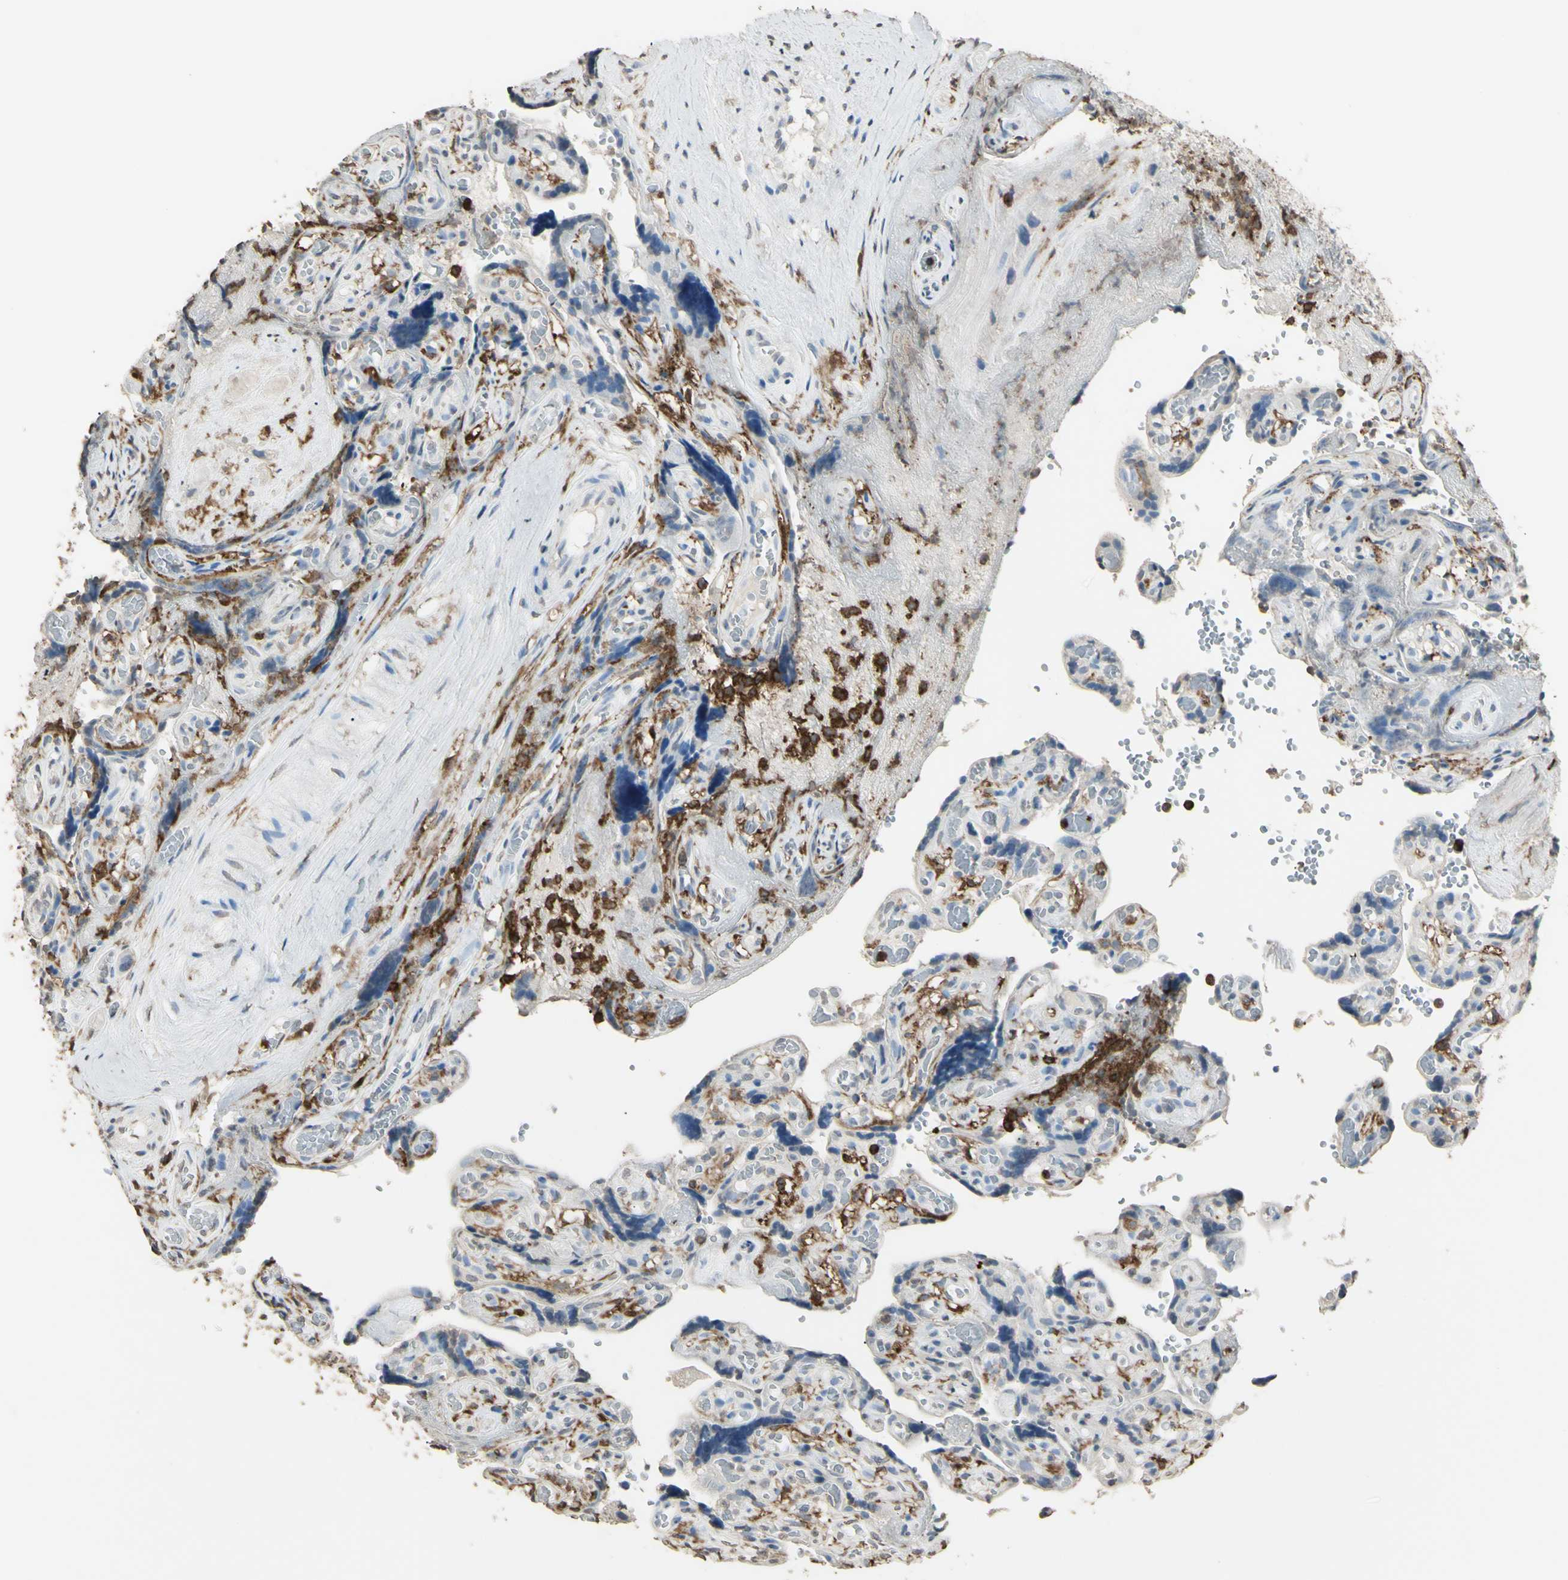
{"staining": {"intensity": "negative", "quantity": "none", "location": "none"}, "tissue": "placenta", "cell_type": "Decidual cells", "image_type": "normal", "snomed": [{"axis": "morphology", "description": "Normal tissue, NOS"}, {"axis": "topography", "description": "Placenta"}], "caption": "DAB (3,3'-diaminobenzidine) immunohistochemical staining of unremarkable human placenta exhibits no significant expression in decidual cells.", "gene": "PSTPIP1", "patient": {"sex": "female", "age": 30}}